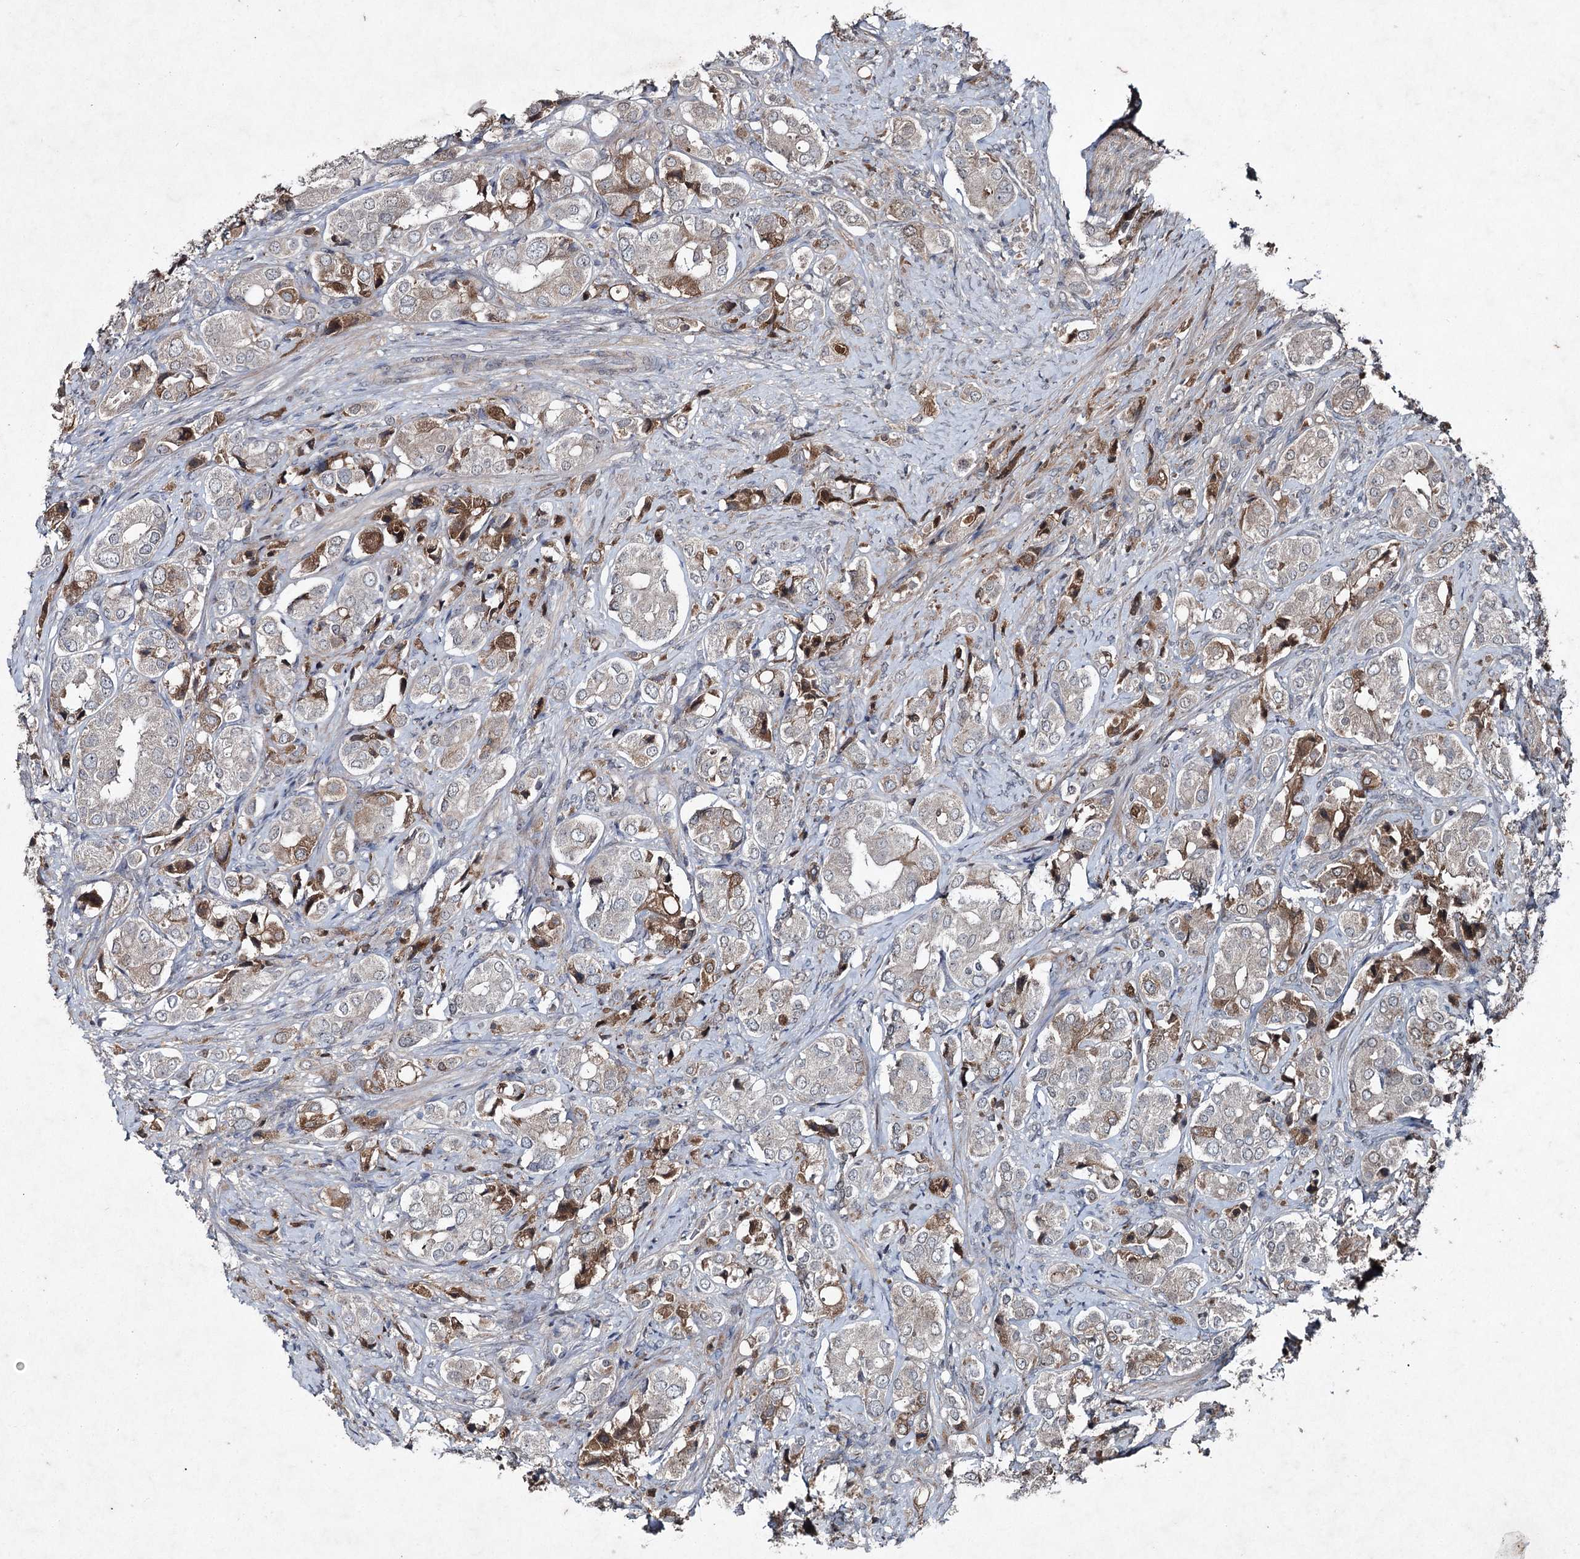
{"staining": {"intensity": "moderate", "quantity": "<25%", "location": "cytoplasmic/membranous"}, "tissue": "prostate cancer", "cell_type": "Tumor cells", "image_type": "cancer", "snomed": [{"axis": "morphology", "description": "Adenocarcinoma, High grade"}, {"axis": "topography", "description": "Prostate"}], "caption": "DAB (3,3'-diaminobenzidine) immunohistochemical staining of human adenocarcinoma (high-grade) (prostate) reveals moderate cytoplasmic/membranous protein staining in approximately <25% of tumor cells.", "gene": "PGLYRP2", "patient": {"sex": "male", "age": 65}}